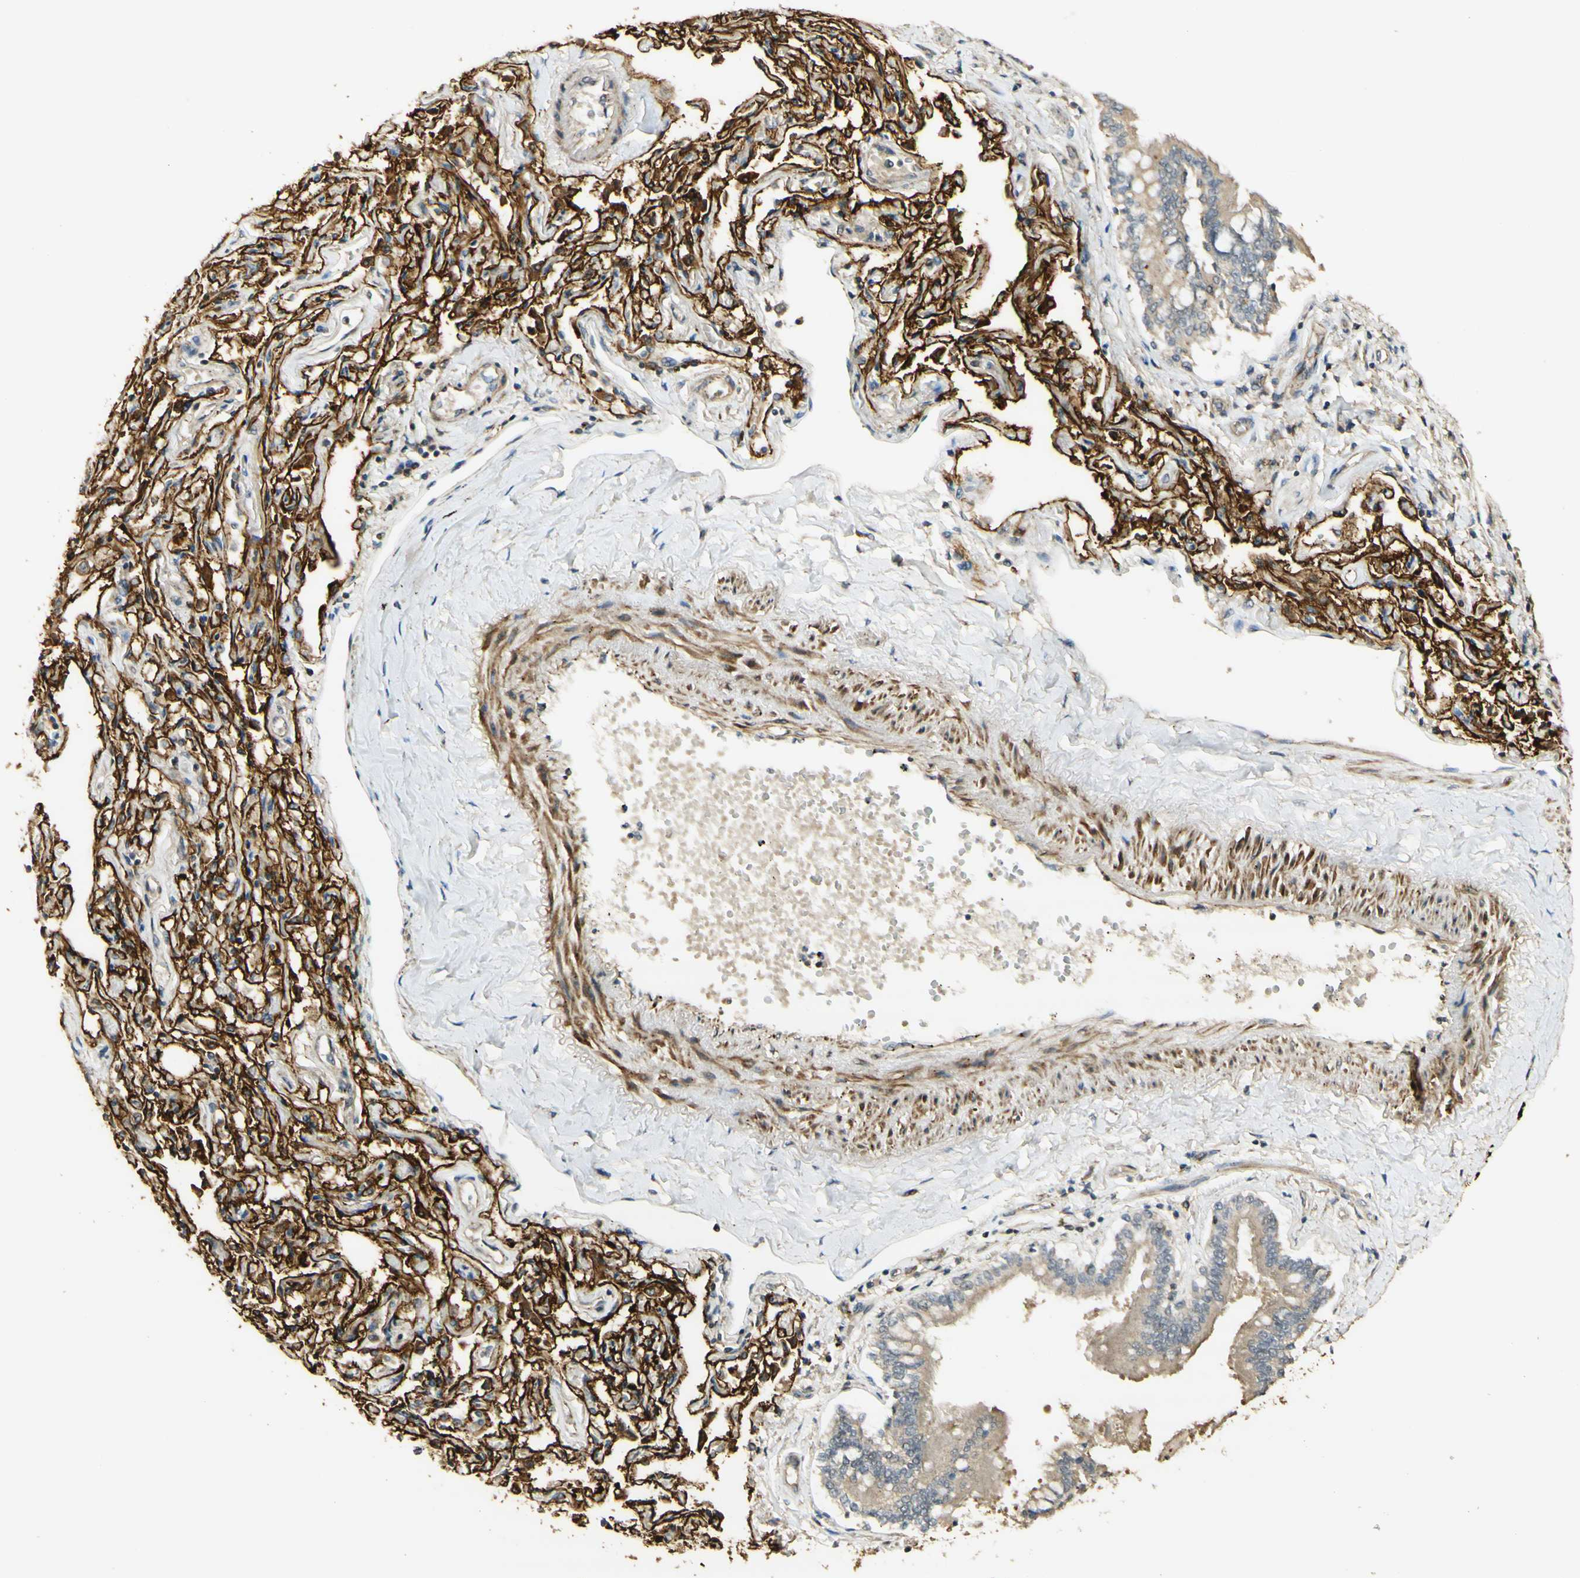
{"staining": {"intensity": "weak", "quantity": ">75%", "location": "cytoplasmic/membranous"}, "tissue": "bronchus", "cell_type": "Respiratory epithelial cells", "image_type": "normal", "snomed": [{"axis": "morphology", "description": "Normal tissue, NOS"}, {"axis": "topography", "description": "Bronchus"}, {"axis": "topography", "description": "Lung"}], "caption": "This image reveals immunohistochemistry (IHC) staining of unremarkable human bronchus, with low weak cytoplasmic/membranous positivity in about >75% of respiratory epithelial cells.", "gene": "AGER", "patient": {"sex": "male", "age": 64}}